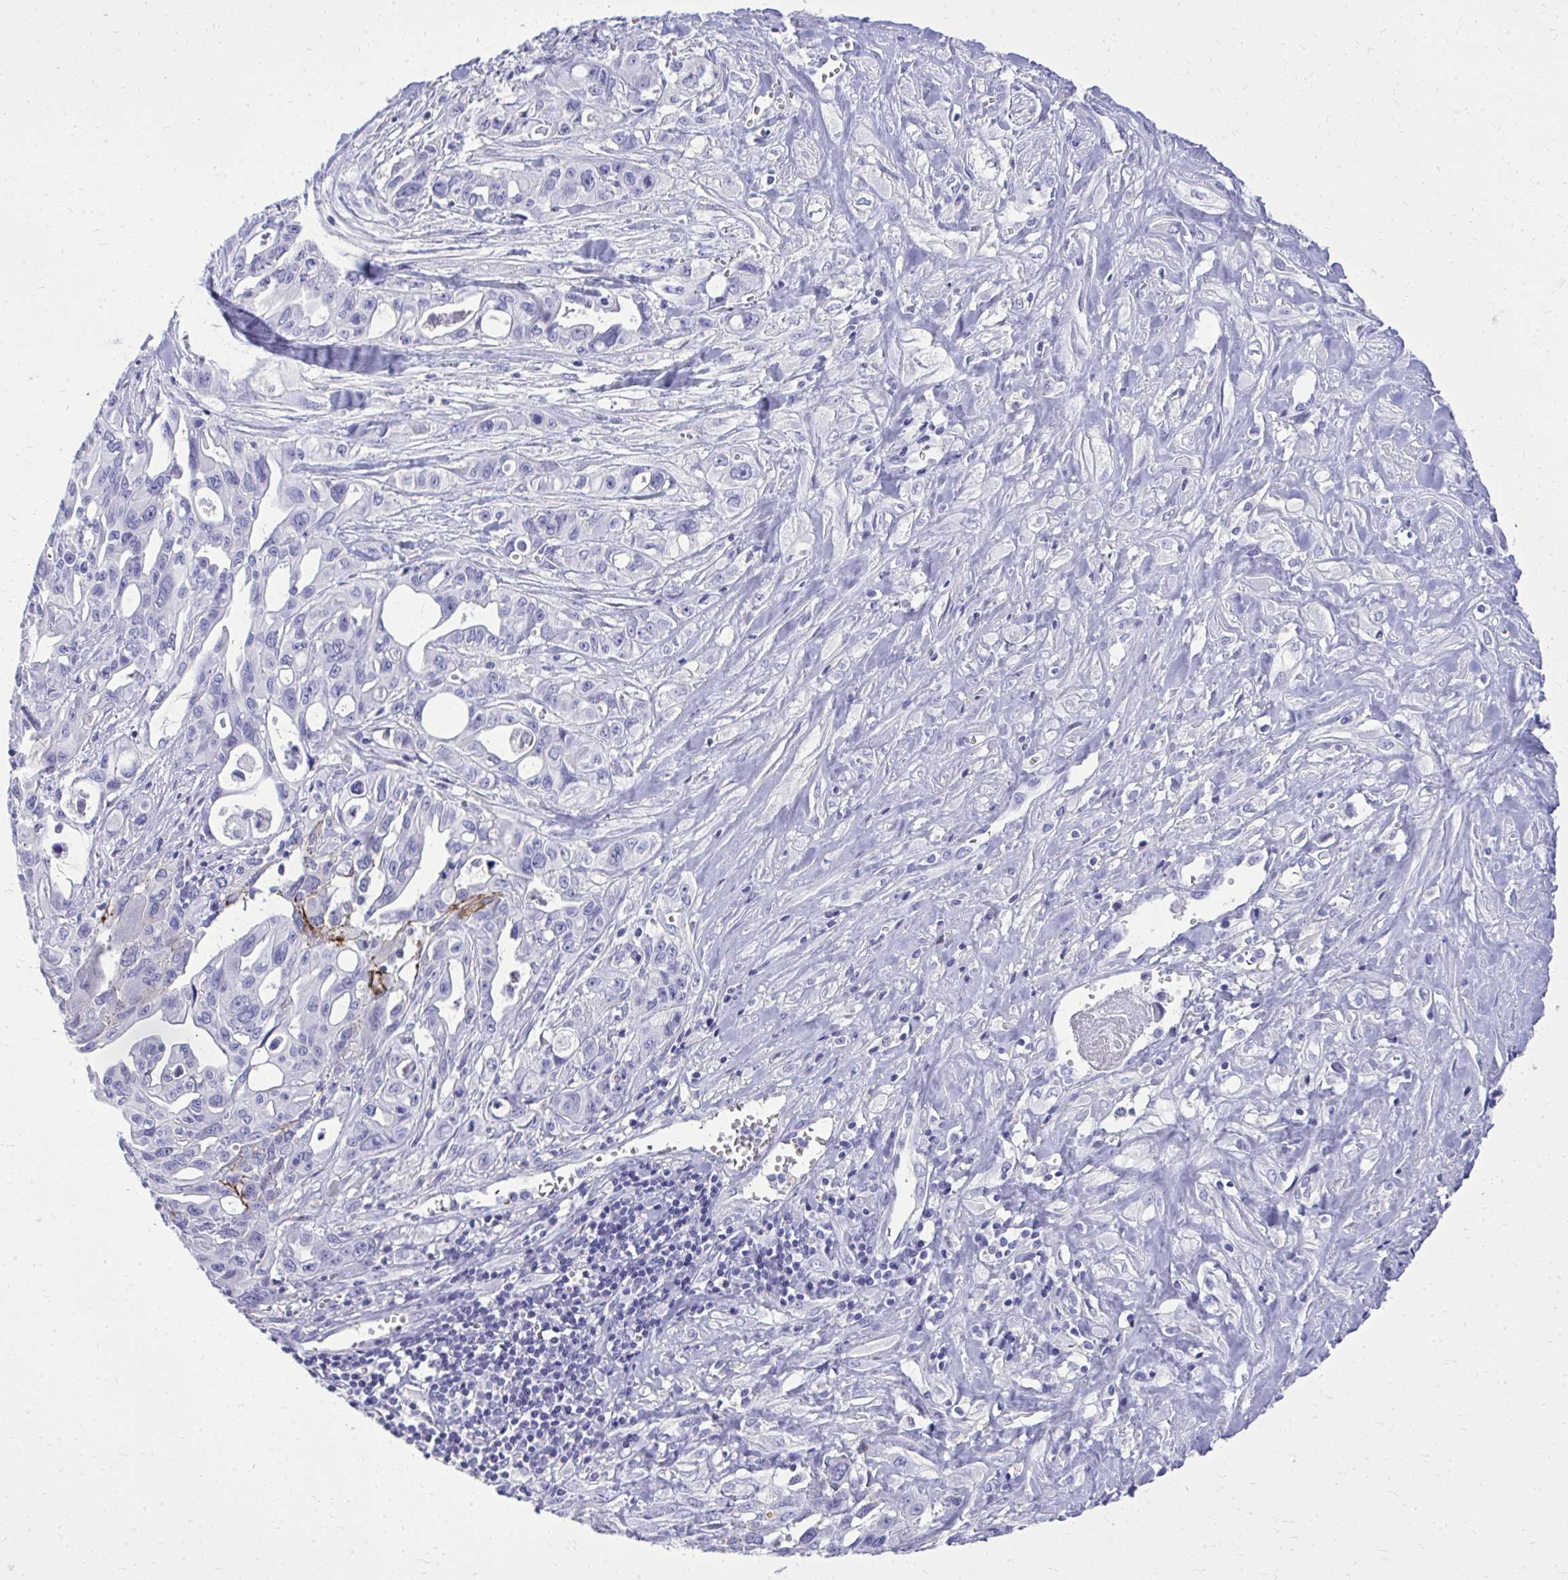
{"staining": {"intensity": "negative", "quantity": "none", "location": "none"}, "tissue": "pancreatic cancer", "cell_type": "Tumor cells", "image_type": "cancer", "snomed": [{"axis": "morphology", "description": "Adenocarcinoma, NOS"}, {"axis": "topography", "description": "Pancreas"}], "caption": "A histopathology image of human pancreatic cancer is negative for staining in tumor cells.", "gene": "BCL6B", "patient": {"sex": "female", "age": 47}}